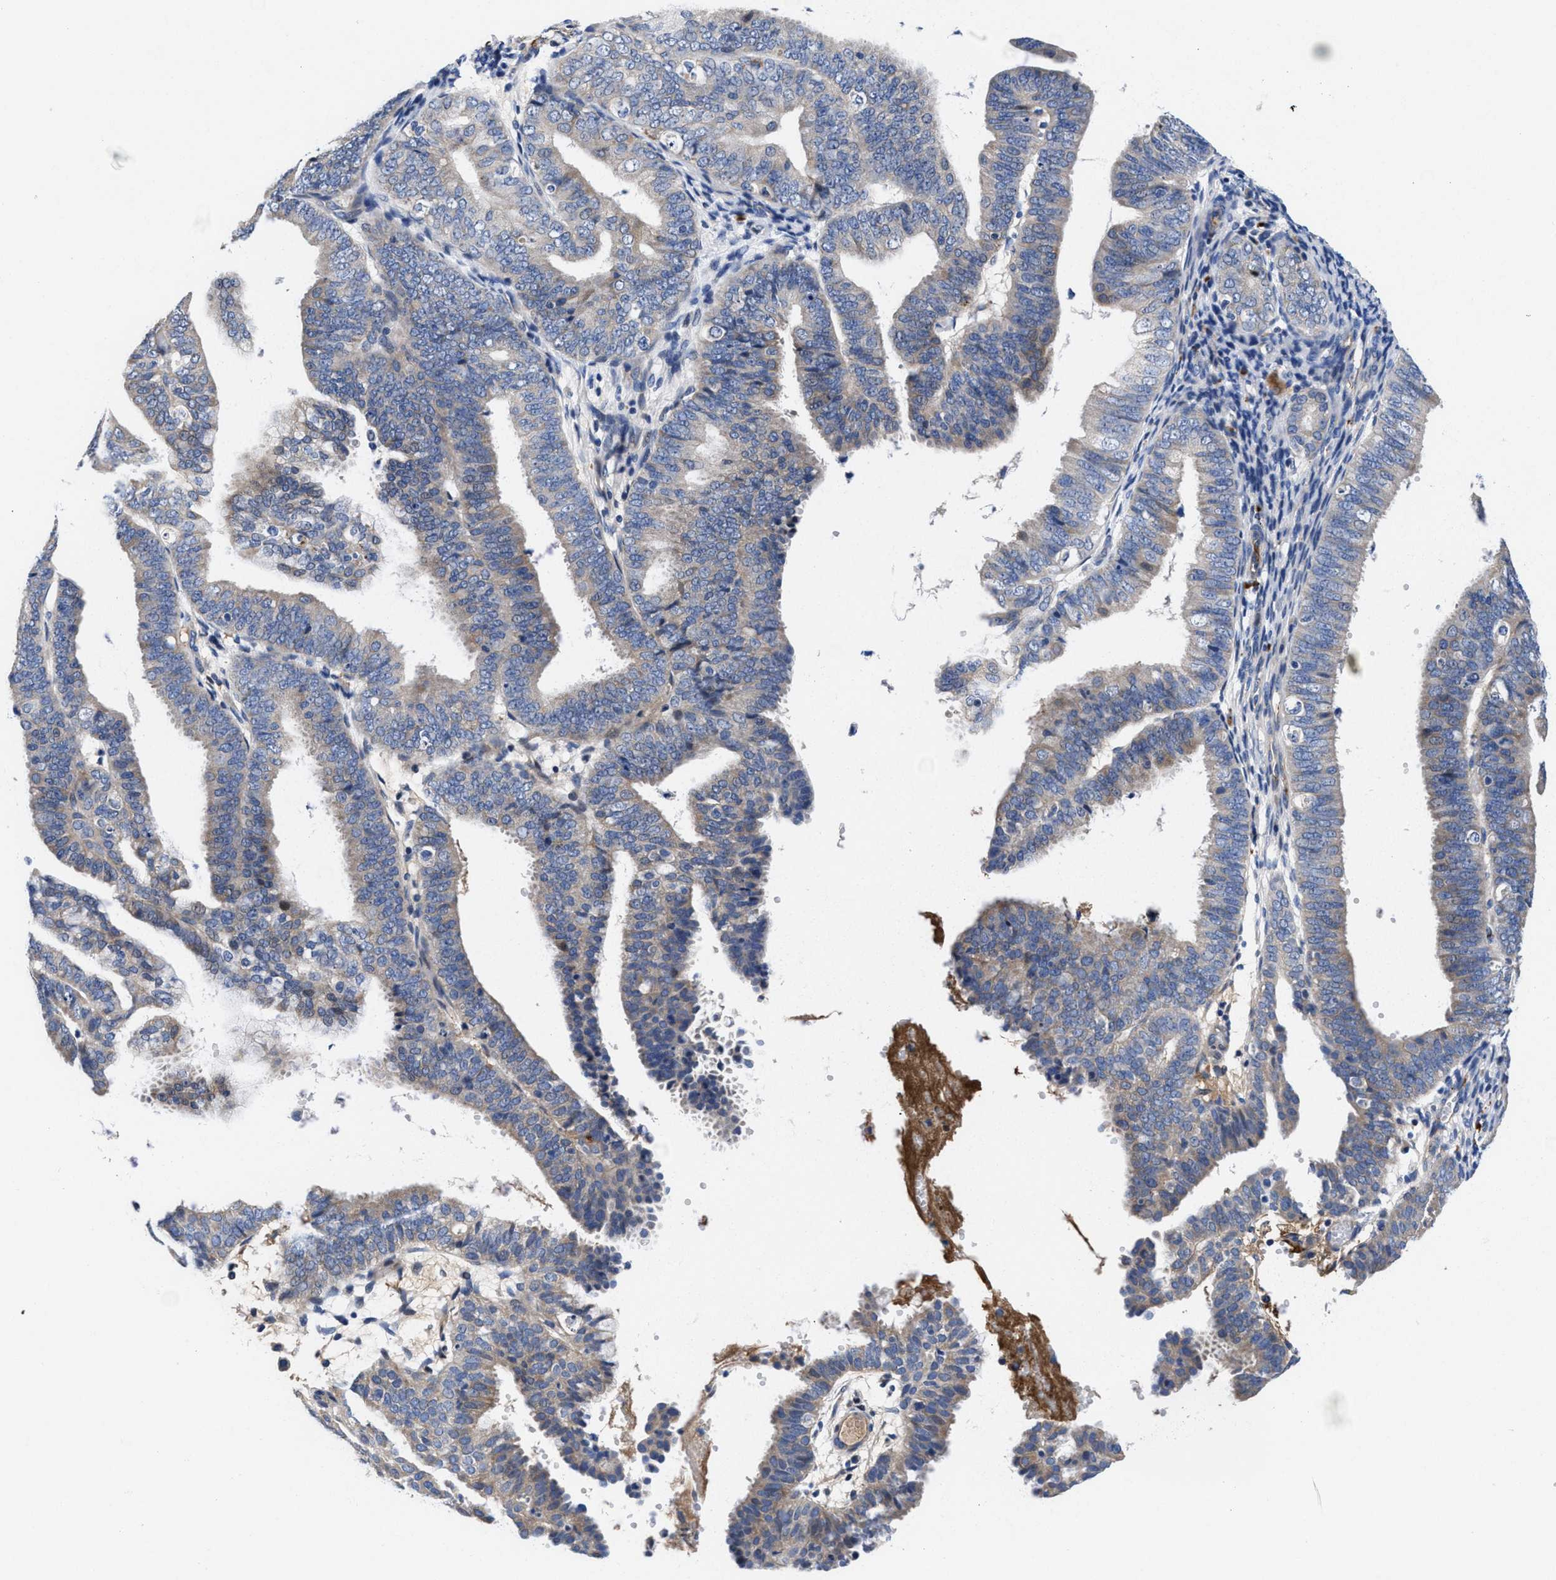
{"staining": {"intensity": "weak", "quantity": "<25%", "location": "cytoplasmic/membranous"}, "tissue": "endometrial cancer", "cell_type": "Tumor cells", "image_type": "cancer", "snomed": [{"axis": "morphology", "description": "Adenocarcinoma, NOS"}, {"axis": "topography", "description": "Endometrium"}], "caption": "This is an immunohistochemistry photomicrograph of adenocarcinoma (endometrial). There is no staining in tumor cells.", "gene": "DHRS13", "patient": {"sex": "female", "age": 63}}